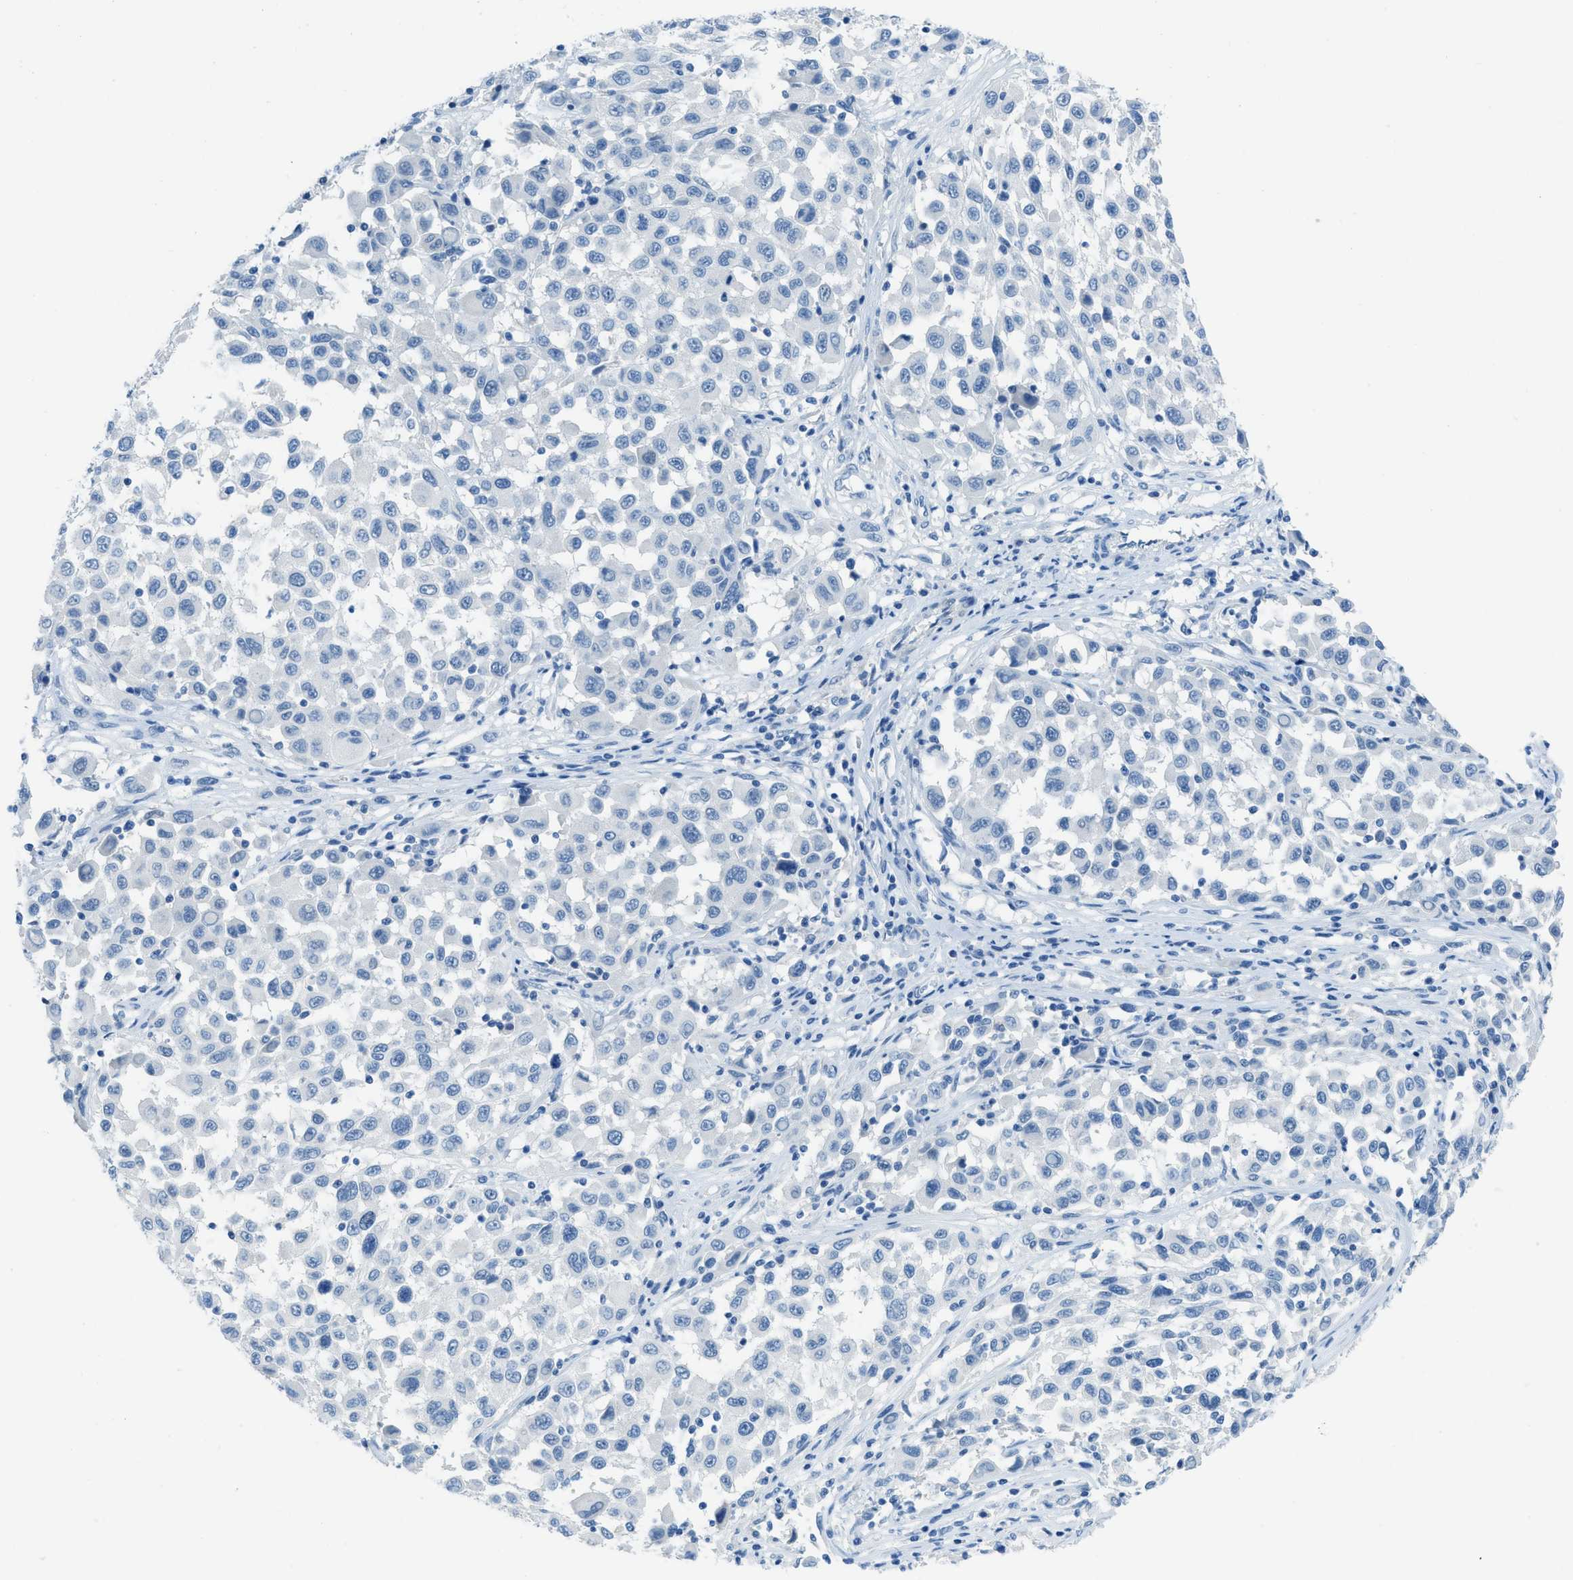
{"staining": {"intensity": "negative", "quantity": "none", "location": "none"}, "tissue": "melanoma", "cell_type": "Tumor cells", "image_type": "cancer", "snomed": [{"axis": "morphology", "description": "Malignant melanoma, Metastatic site"}, {"axis": "topography", "description": "Lymph node"}], "caption": "High magnification brightfield microscopy of melanoma stained with DAB (brown) and counterstained with hematoxylin (blue): tumor cells show no significant staining.", "gene": "ACAN", "patient": {"sex": "male", "age": 61}}